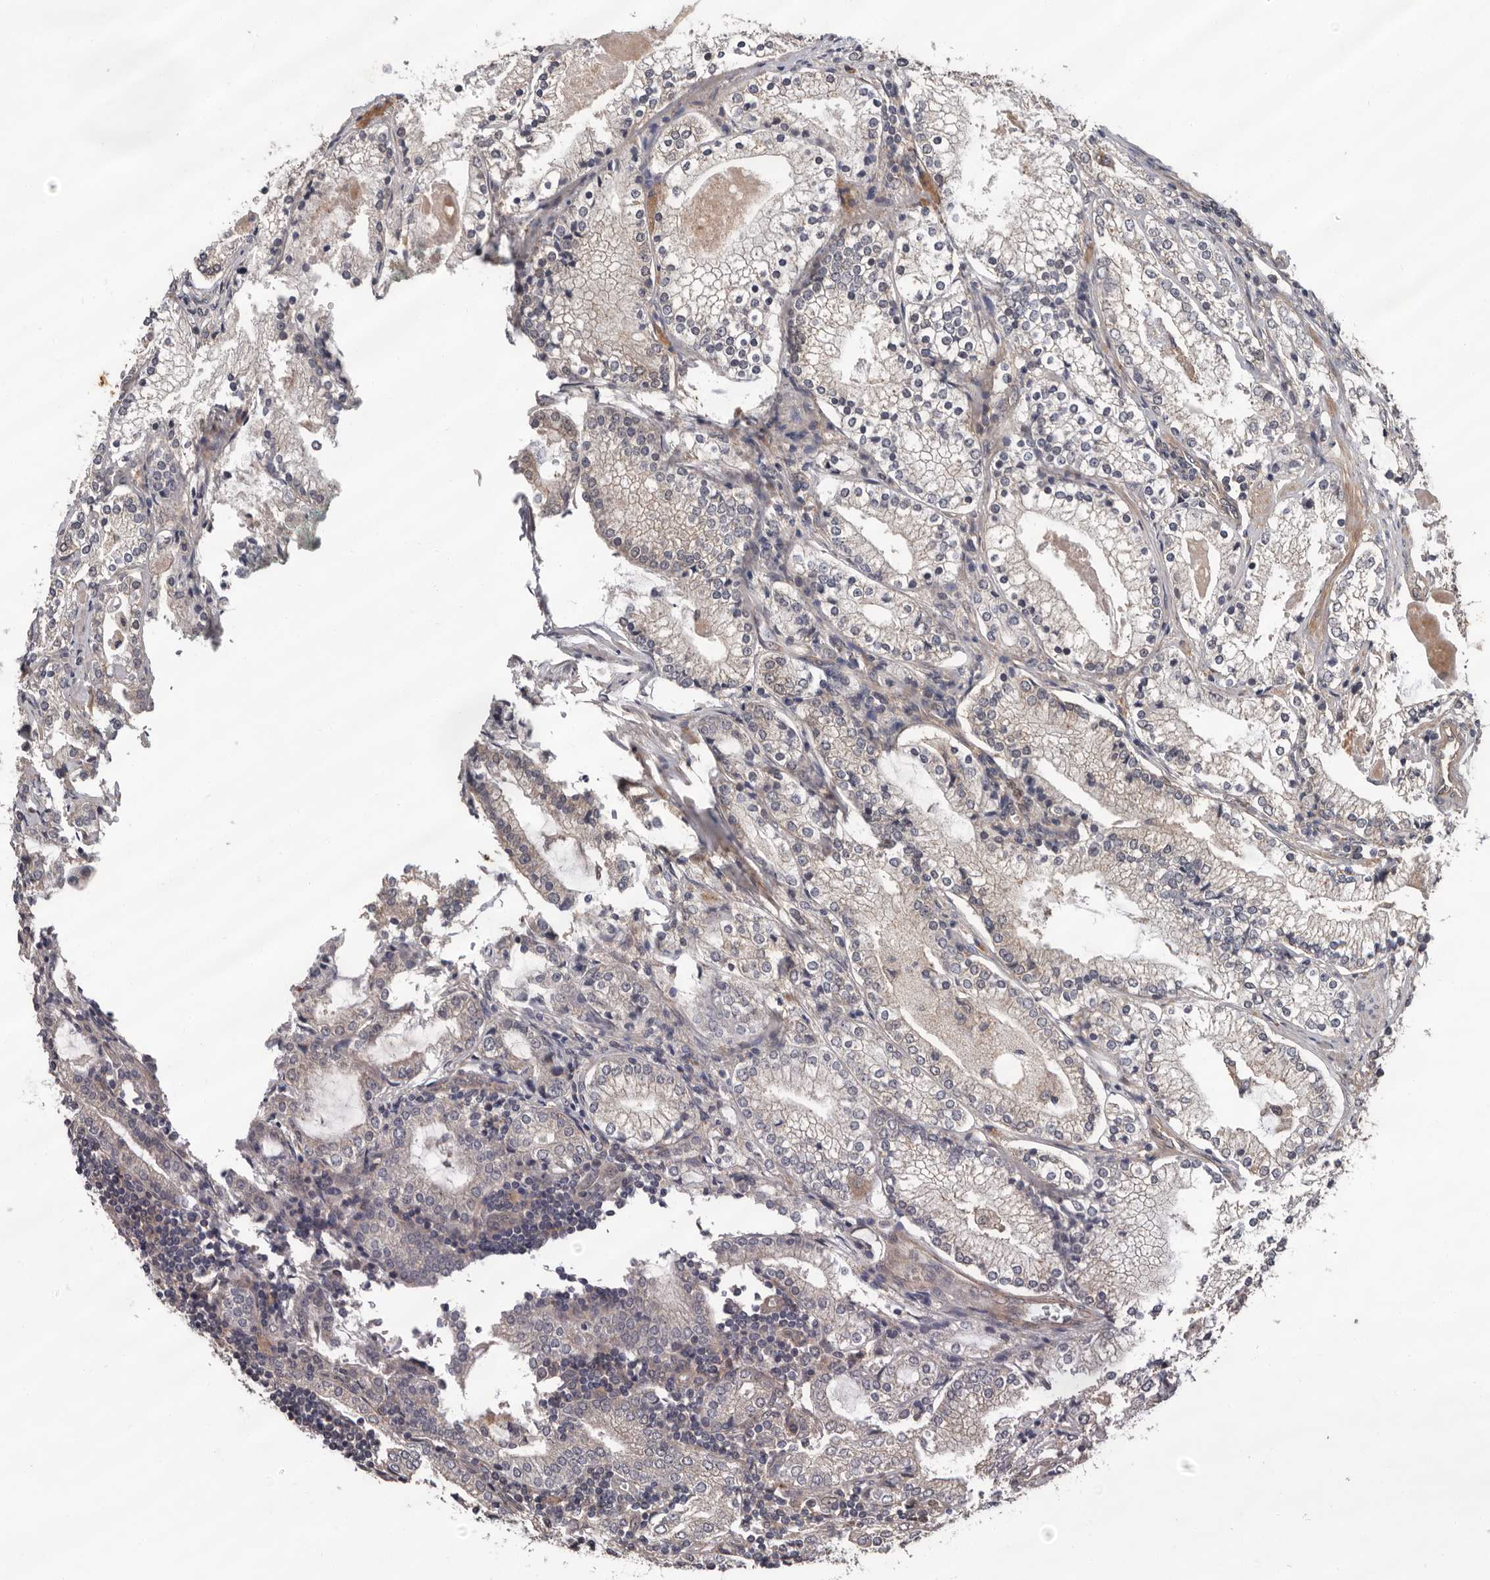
{"staining": {"intensity": "weak", "quantity": "<25%", "location": "cytoplasmic/membranous"}, "tissue": "prostate cancer", "cell_type": "Tumor cells", "image_type": "cancer", "snomed": [{"axis": "morphology", "description": "Adenocarcinoma, High grade"}, {"axis": "topography", "description": "Prostate"}], "caption": "Human prostate cancer (high-grade adenocarcinoma) stained for a protein using immunohistochemistry shows no expression in tumor cells.", "gene": "PRKD1", "patient": {"sex": "male", "age": 63}}